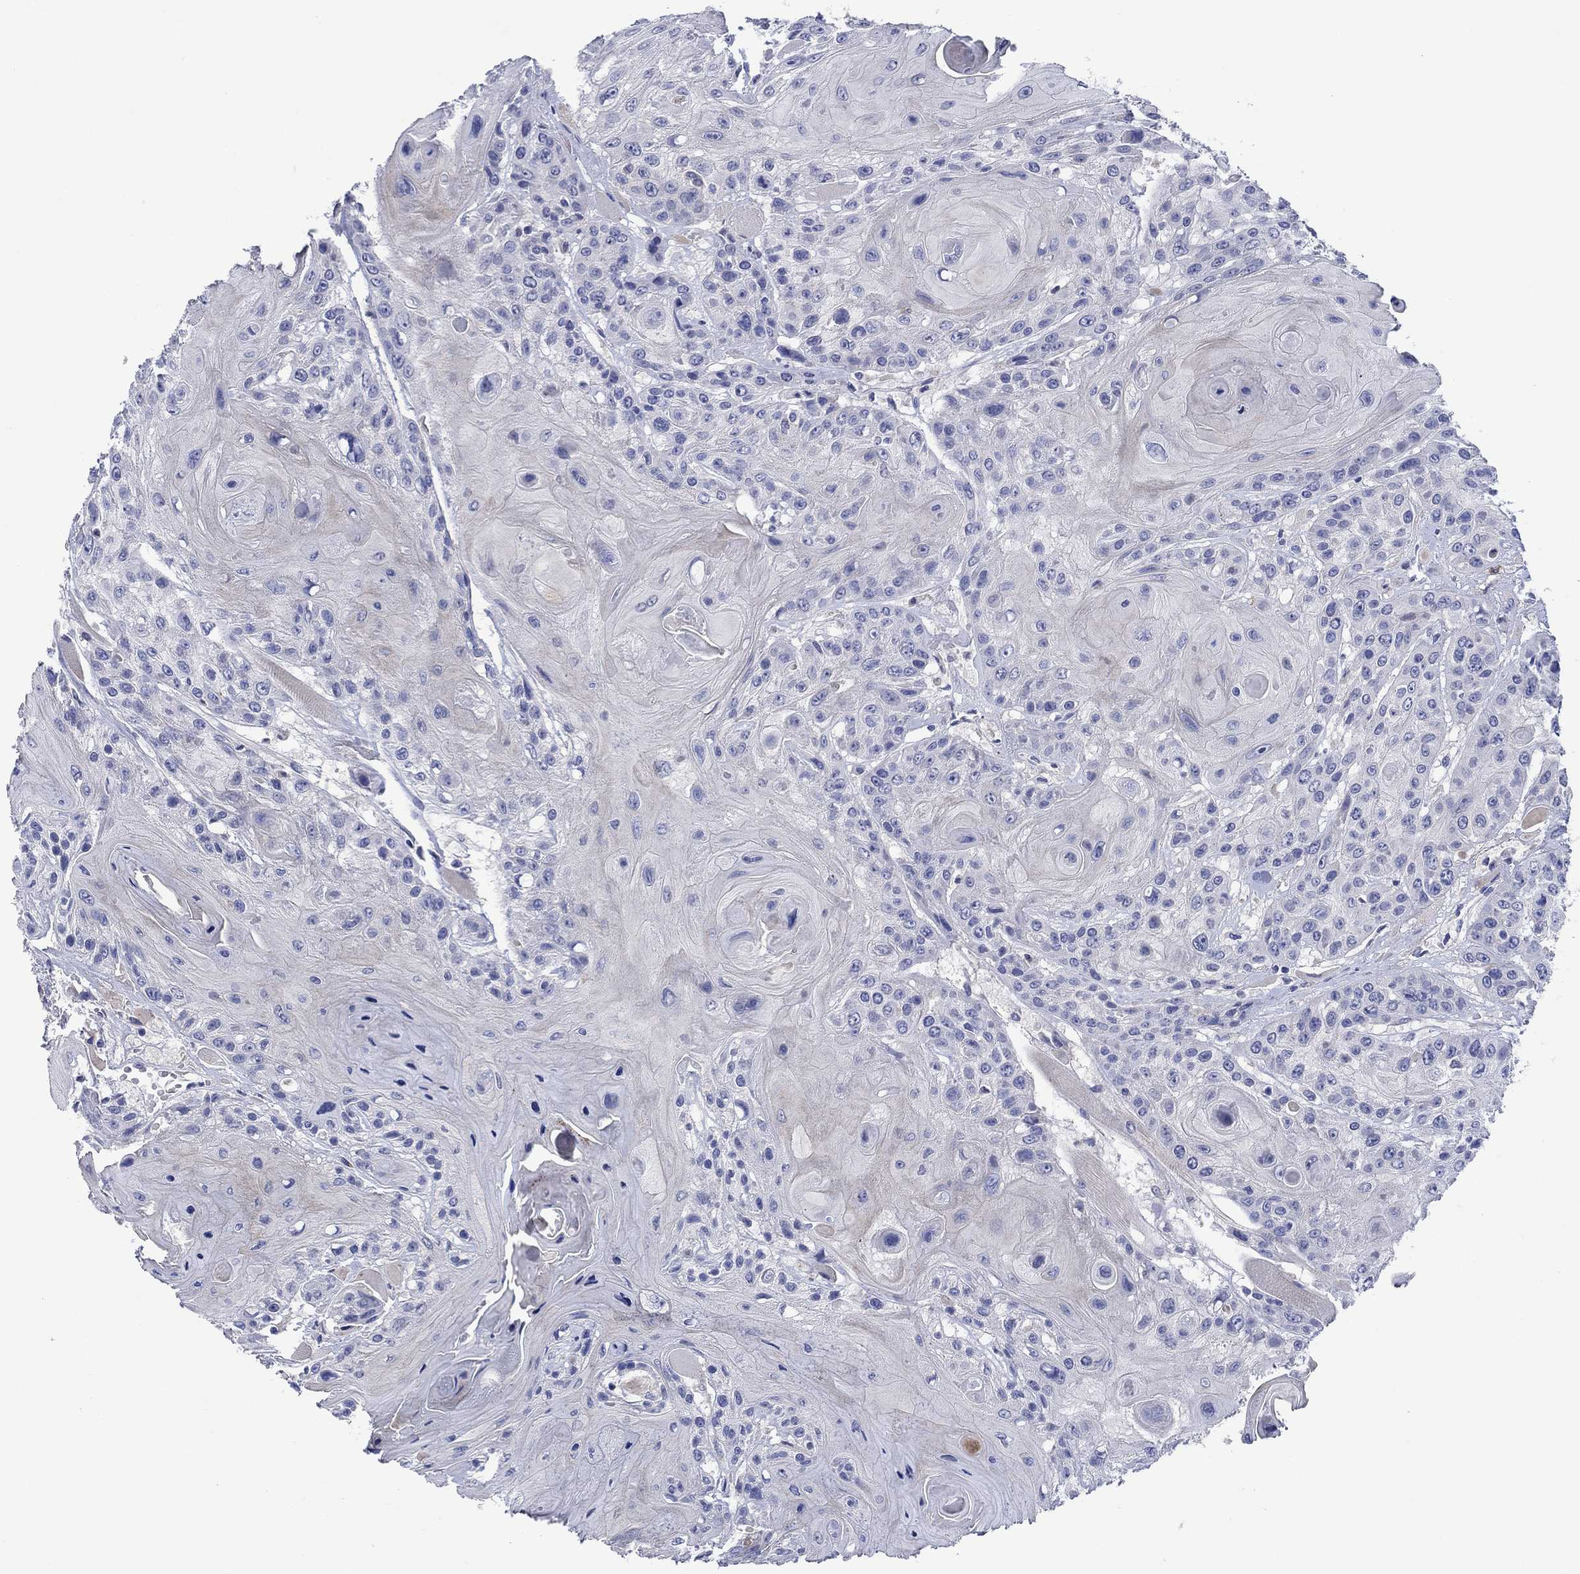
{"staining": {"intensity": "negative", "quantity": "none", "location": "none"}, "tissue": "head and neck cancer", "cell_type": "Tumor cells", "image_type": "cancer", "snomed": [{"axis": "morphology", "description": "Squamous cell carcinoma, NOS"}, {"axis": "topography", "description": "Head-Neck"}], "caption": "This is an IHC image of squamous cell carcinoma (head and neck). There is no staining in tumor cells.", "gene": "HDC", "patient": {"sex": "female", "age": 59}}